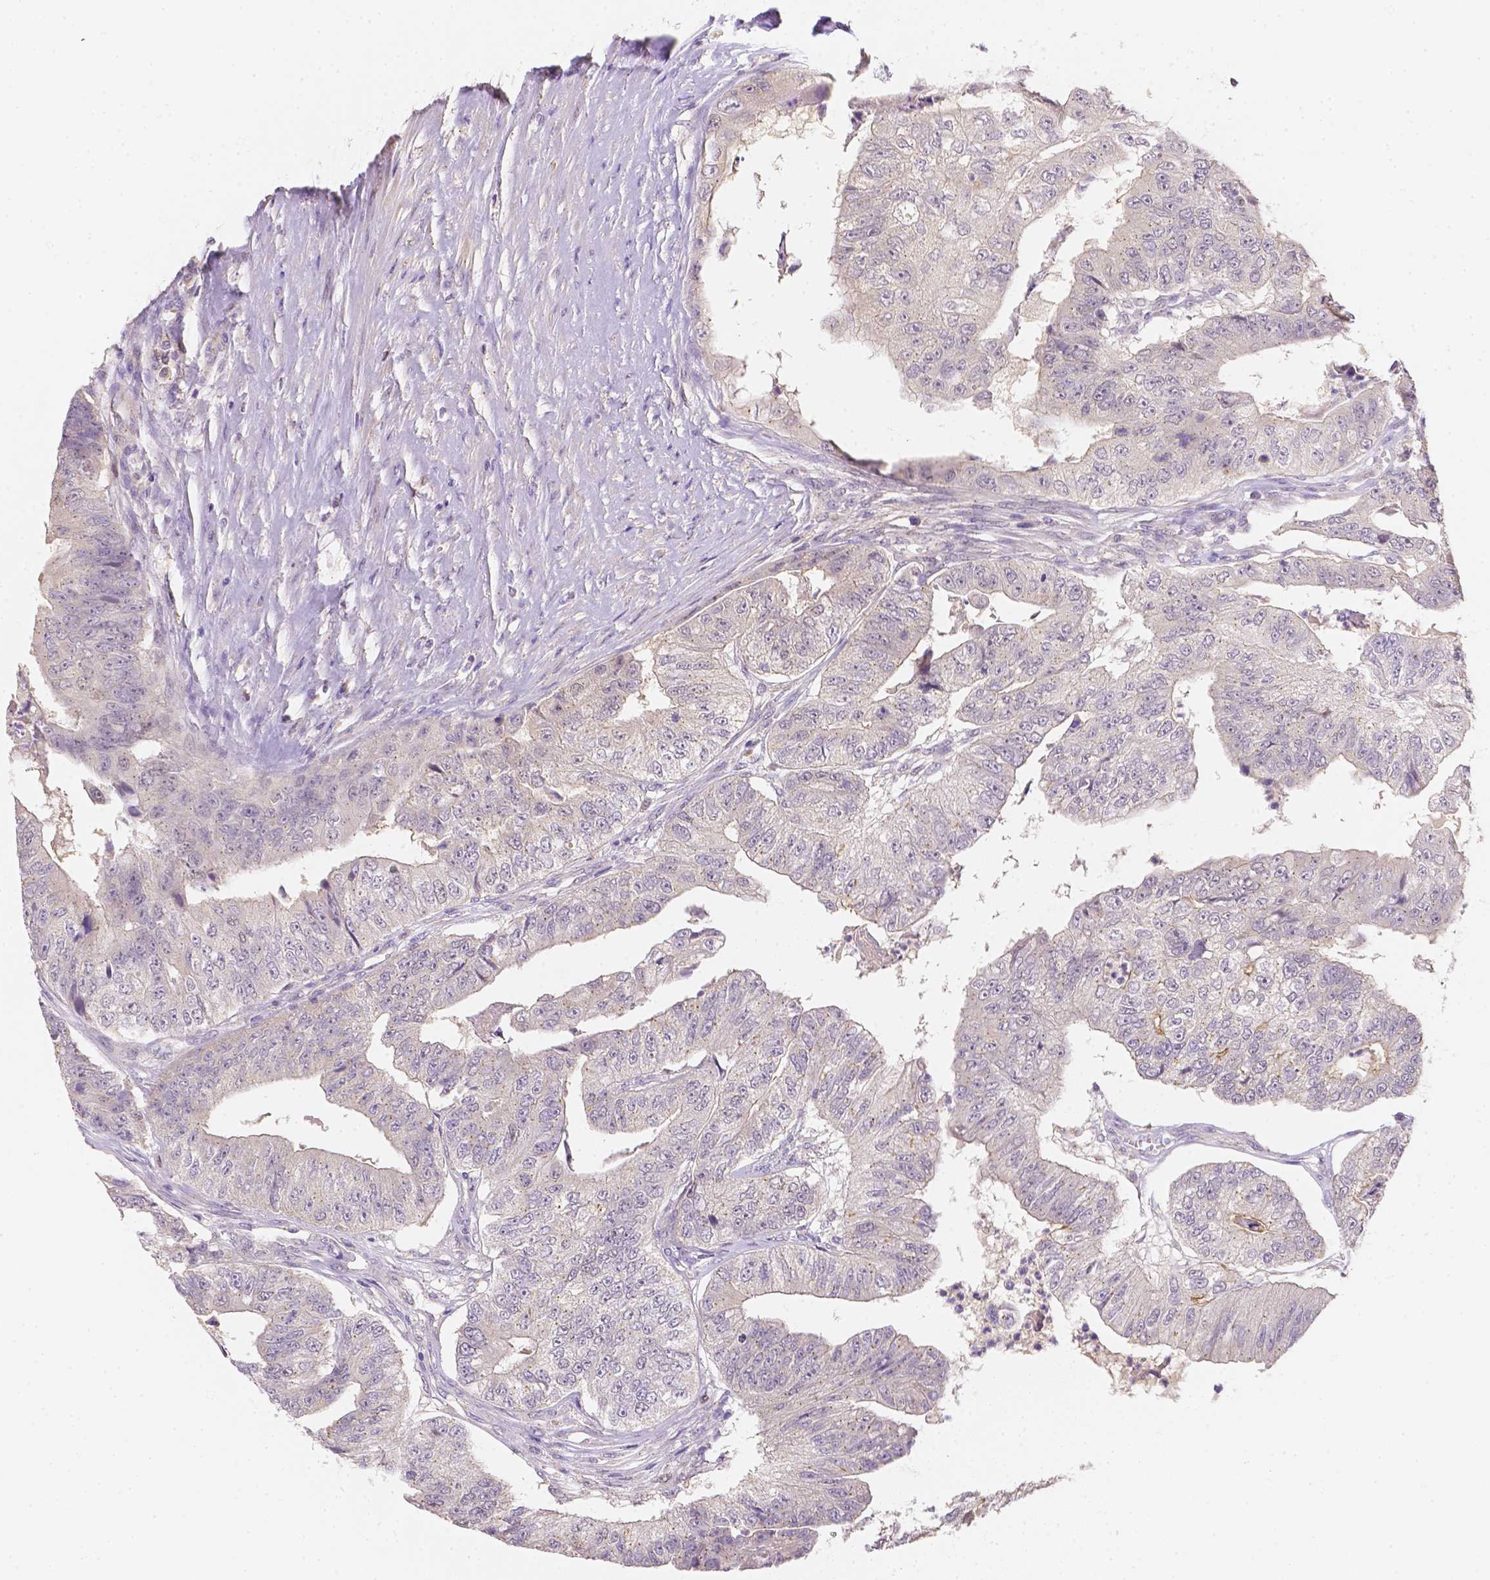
{"staining": {"intensity": "negative", "quantity": "none", "location": "none"}, "tissue": "colorectal cancer", "cell_type": "Tumor cells", "image_type": "cancer", "snomed": [{"axis": "morphology", "description": "Adenocarcinoma, NOS"}, {"axis": "topography", "description": "Colon"}], "caption": "An IHC photomicrograph of colorectal adenocarcinoma is shown. There is no staining in tumor cells of colorectal adenocarcinoma.", "gene": "C10orf67", "patient": {"sex": "female", "age": 67}}